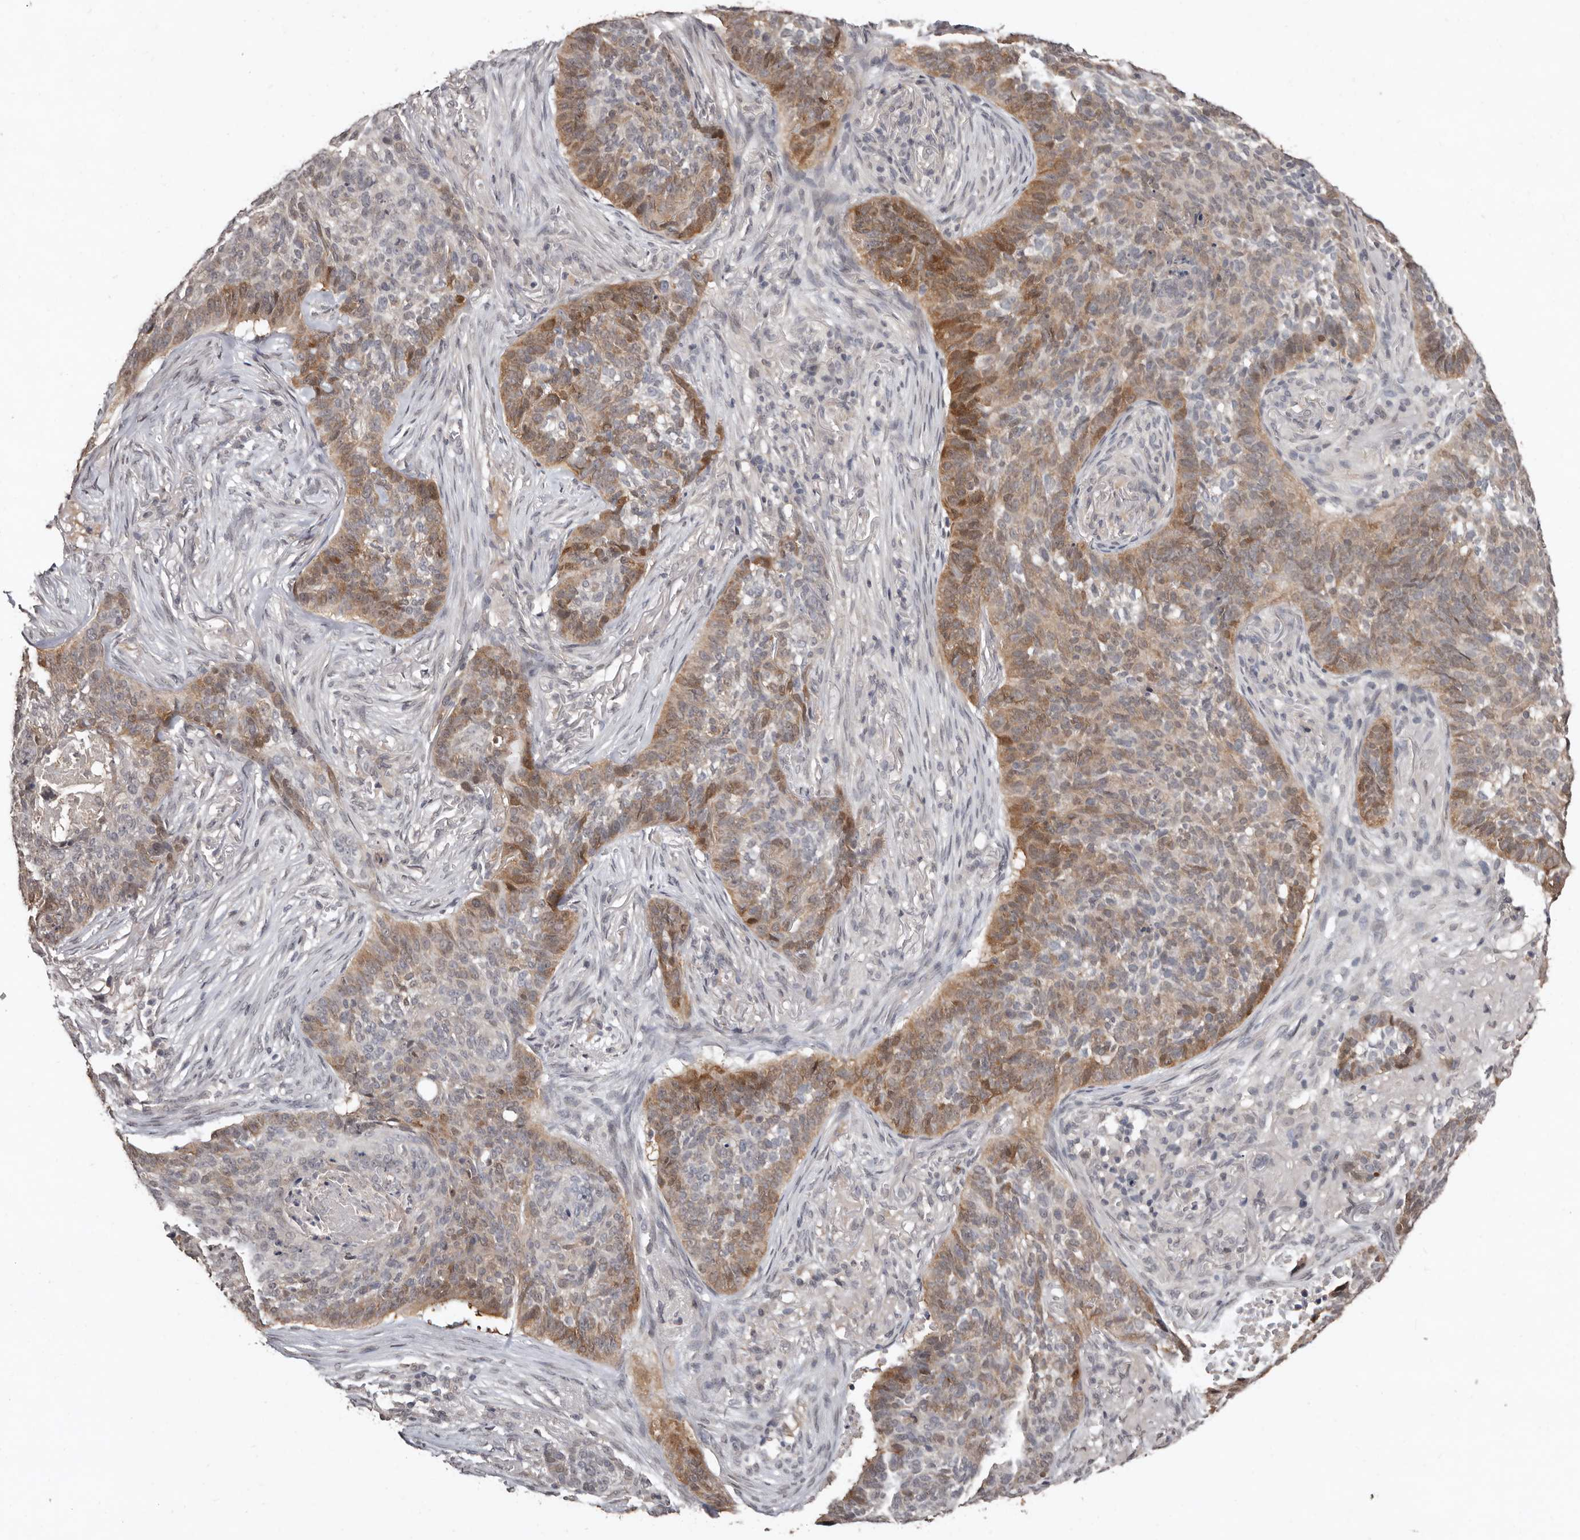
{"staining": {"intensity": "moderate", "quantity": "25%-75%", "location": "cytoplasmic/membranous"}, "tissue": "skin cancer", "cell_type": "Tumor cells", "image_type": "cancer", "snomed": [{"axis": "morphology", "description": "Basal cell carcinoma"}, {"axis": "topography", "description": "Skin"}], "caption": "IHC photomicrograph of skin cancer stained for a protein (brown), which demonstrates medium levels of moderate cytoplasmic/membranous expression in about 25%-75% of tumor cells.", "gene": "SULT1E1", "patient": {"sex": "male", "age": 85}}